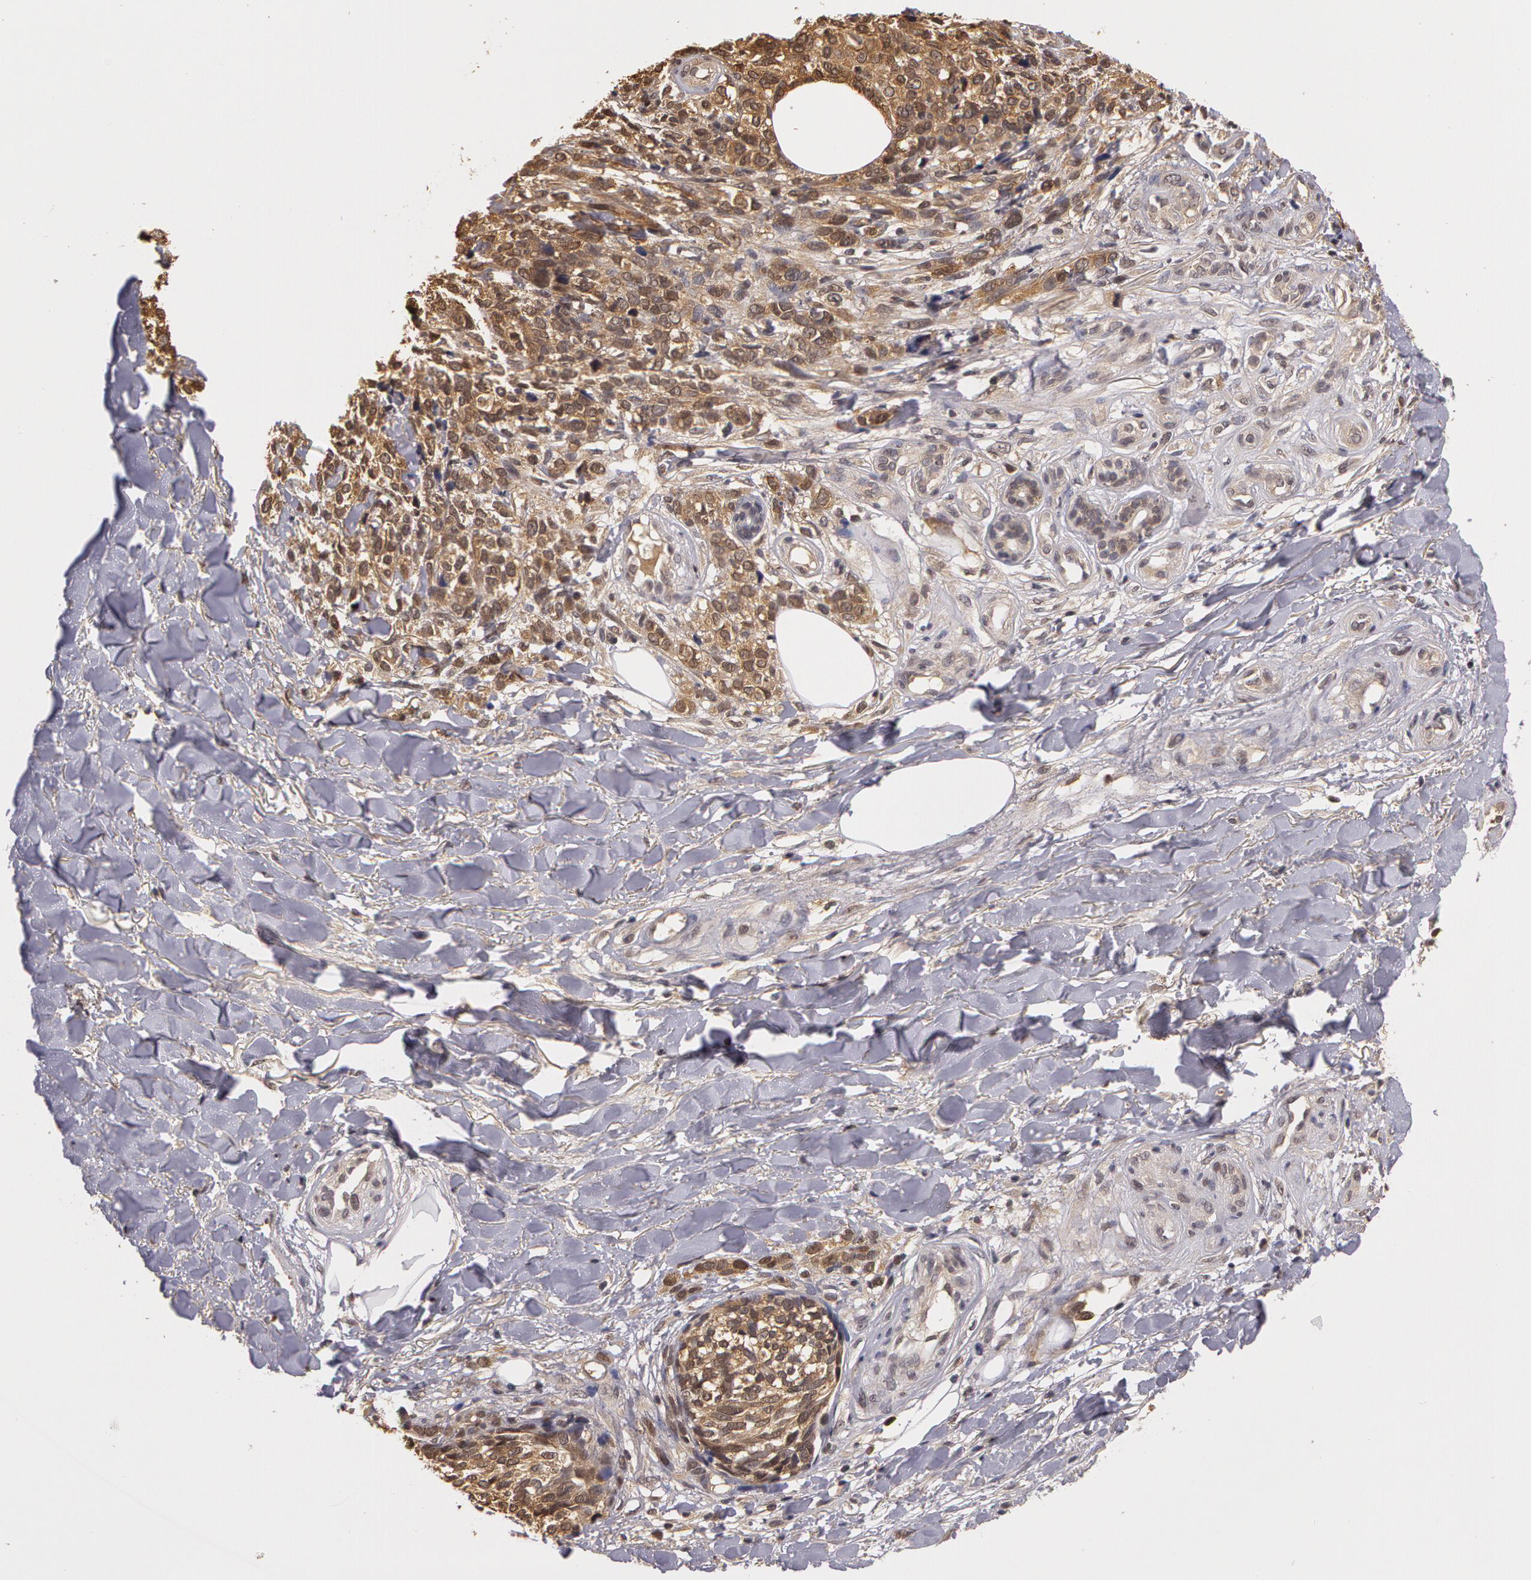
{"staining": {"intensity": "weak", "quantity": "25%-75%", "location": "cytoplasmic/membranous"}, "tissue": "melanoma", "cell_type": "Tumor cells", "image_type": "cancer", "snomed": [{"axis": "morphology", "description": "Malignant melanoma, NOS"}, {"axis": "topography", "description": "Skin"}], "caption": "DAB immunohistochemical staining of melanoma exhibits weak cytoplasmic/membranous protein staining in about 25%-75% of tumor cells.", "gene": "AHSA1", "patient": {"sex": "female", "age": 85}}